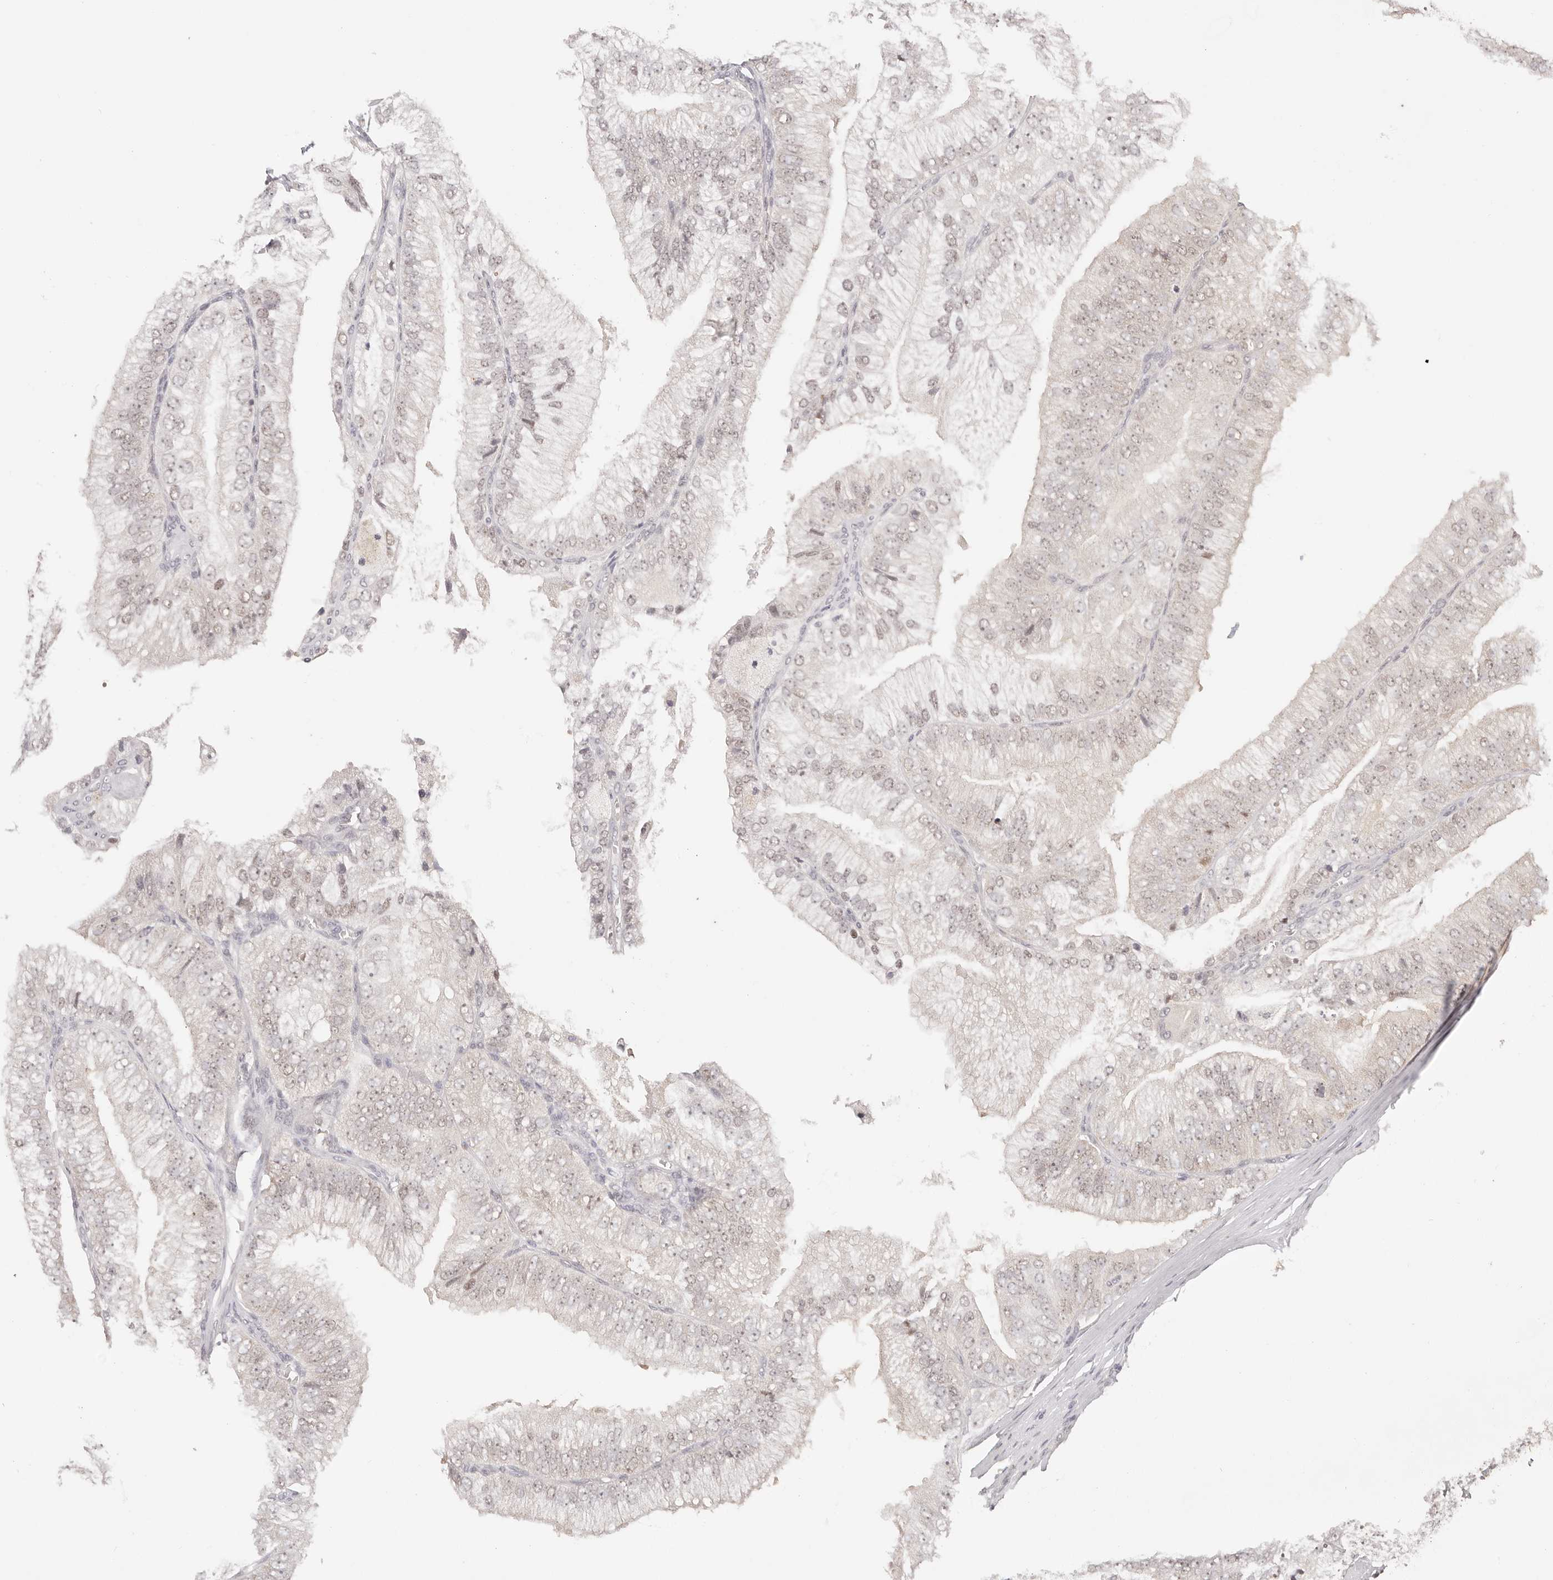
{"staining": {"intensity": "weak", "quantity": "25%-75%", "location": "nuclear"}, "tissue": "prostate cancer", "cell_type": "Tumor cells", "image_type": "cancer", "snomed": [{"axis": "morphology", "description": "Adenocarcinoma, High grade"}, {"axis": "topography", "description": "Prostate"}], "caption": "IHC histopathology image of neoplastic tissue: human prostate cancer stained using IHC exhibits low levels of weak protein expression localized specifically in the nuclear of tumor cells, appearing as a nuclear brown color.", "gene": "RFC3", "patient": {"sex": "male", "age": 58}}